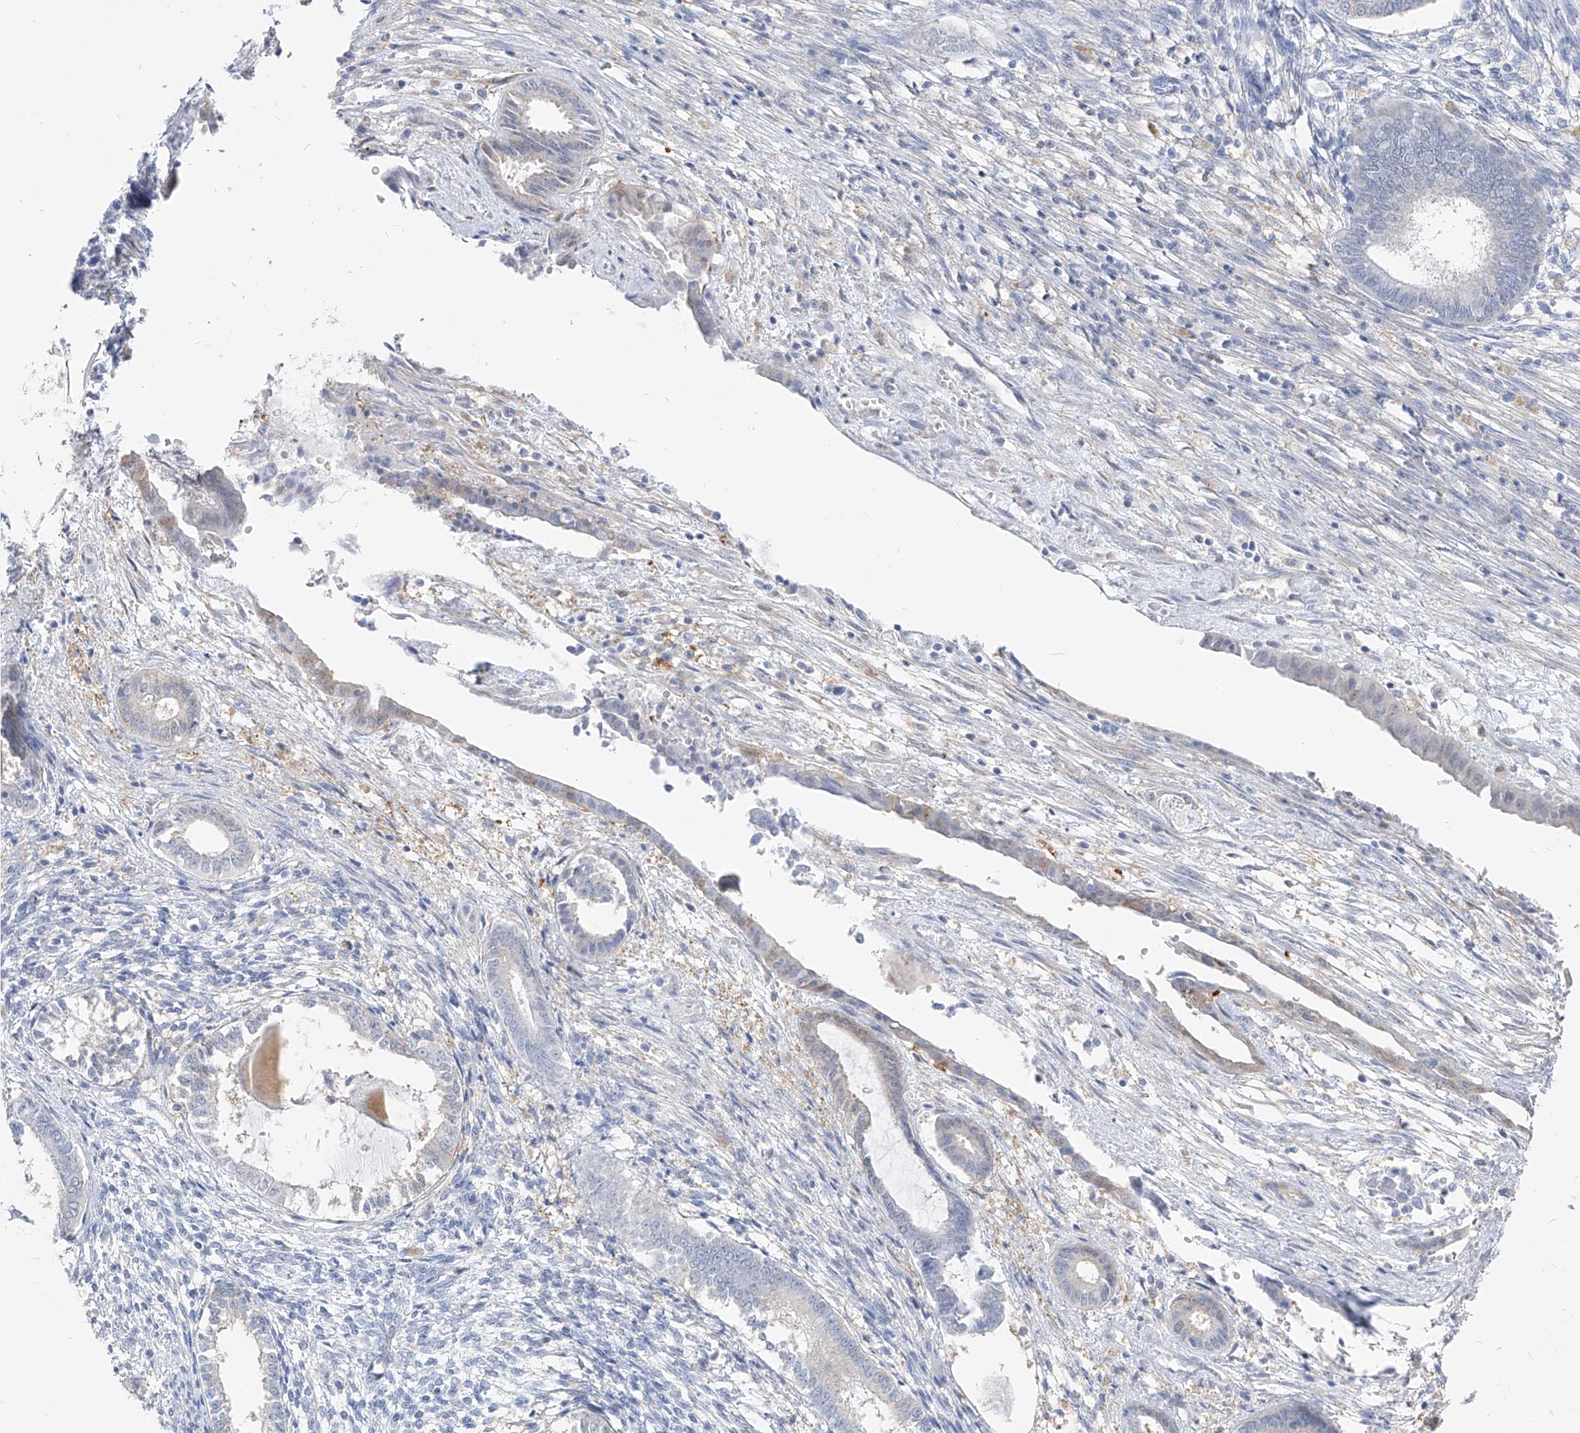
{"staining": {"intensity": "negative", "quantity": "none", "location": "none"}, "tissue": "endometrium", "cell_type": "Cells in endometrial stroma", "image_type": "normal", "snomed": [{"axis": "morphology", "description": "Normal tissue, NOS"}, {"axis": "topography", "description": "Endometrium"}], "caption": "An immunohistochemistry (IHC) histopathology image of normal endometrium is shown. There is no staining in cells in endometrial stroma of endometrium. Brightfield microscopy of IHC stained with DAB (brown) and hematoxylin (blue), captured at high magnification.", "gene": "UFL1", "patient": {"sex": "female", "age": 56}}